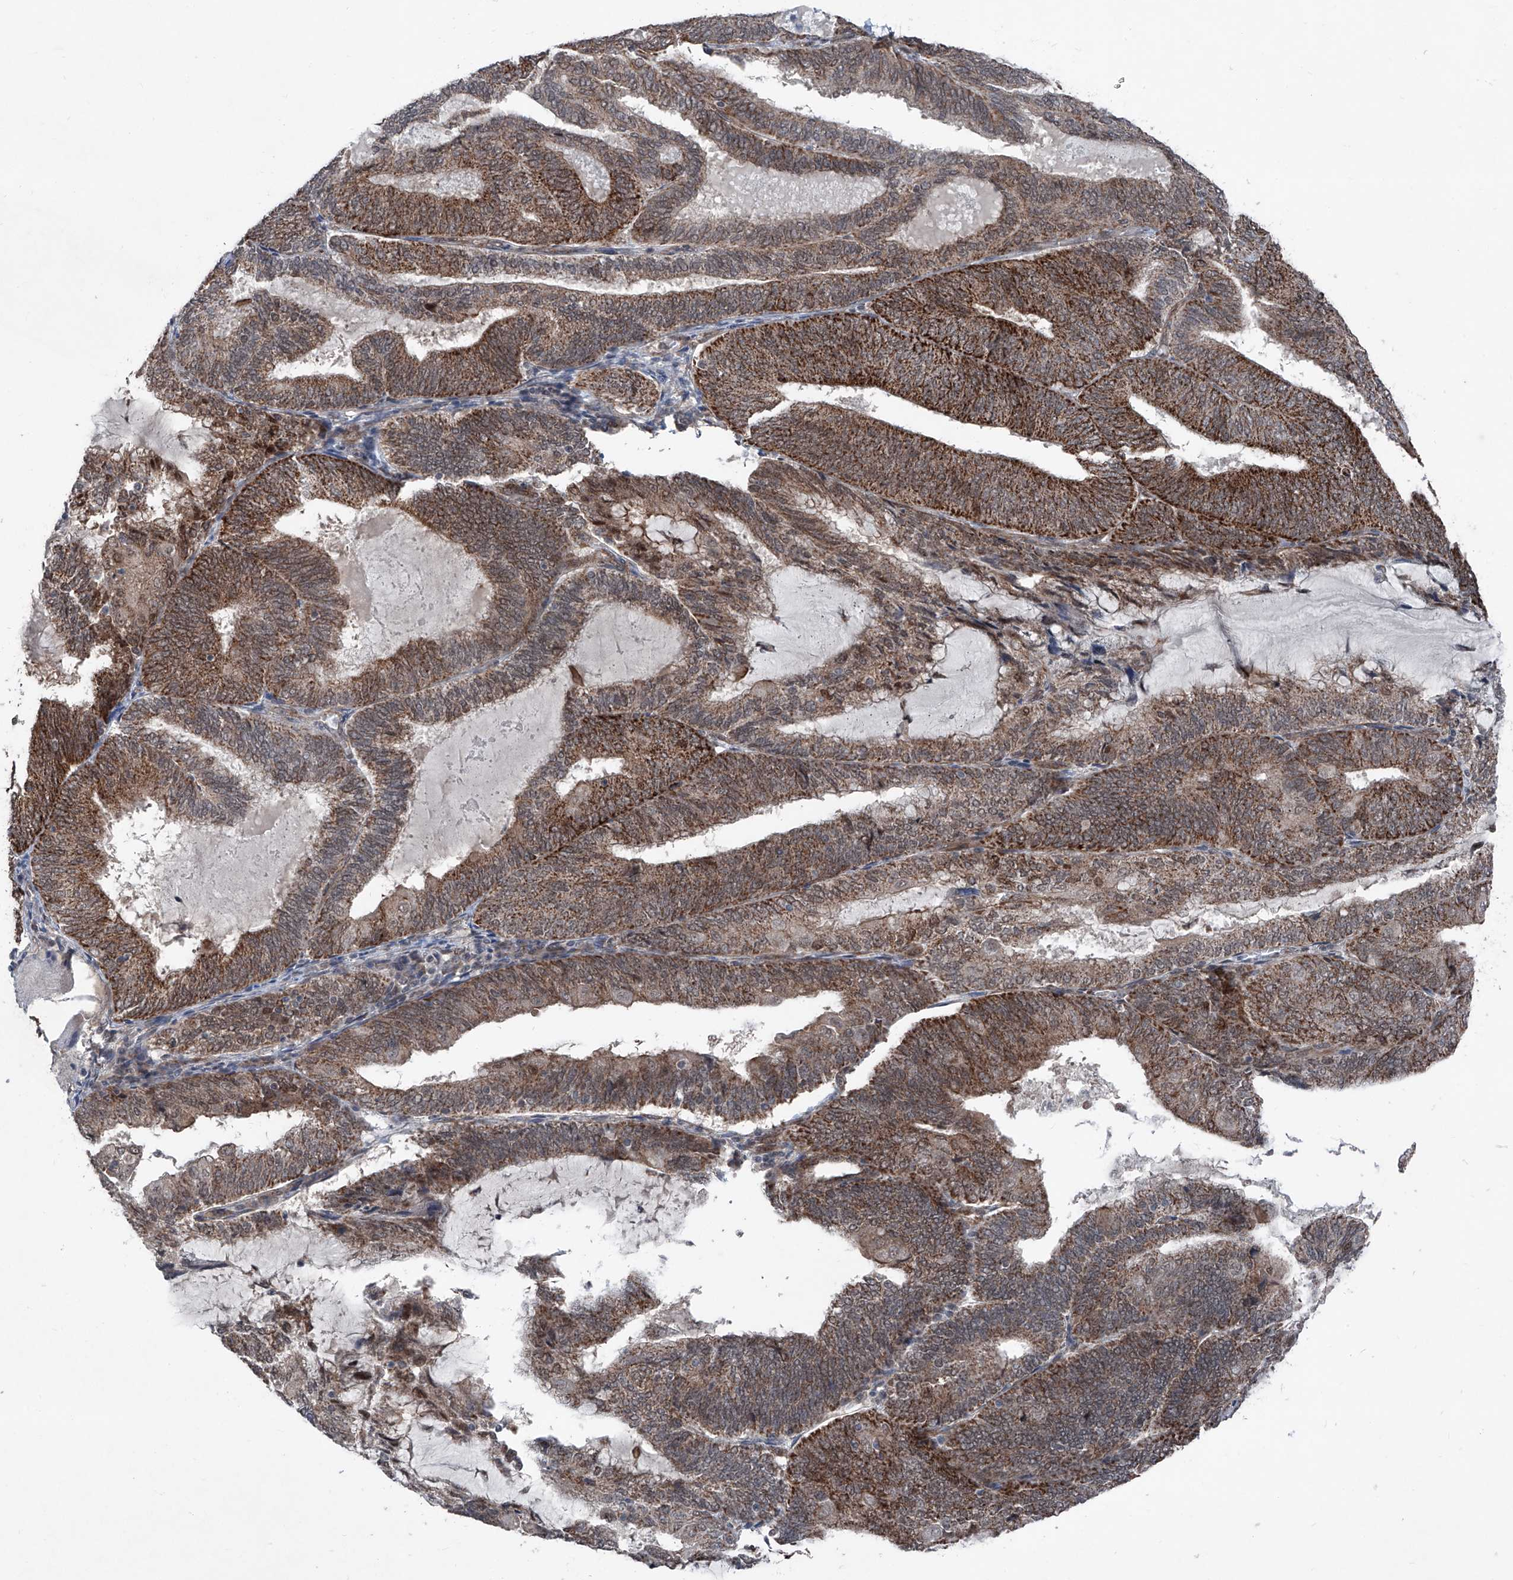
{"staining": {"intensity": "strong", "quantity": ">75%", "location": "cytoplasmic/membranous"}, "tissue": "endometrial cancer", "cell_type": "Tumor cells", "image_type": "cancer", "snomed": [{"axis": "morphology", "description": "Adenocarcinoma, NOS"}, {"axis": "topography", "description": "Endometrium"}], "caption": "This micrograph displays immunohistochemistry staining of endometrial cancer (adenocarcinoma), with high strong cytoplasmic/membranous positivity in approximately >75% of tumor cells.", "gene": "COA7", "patient": {"sex": "female", "age": 81}}